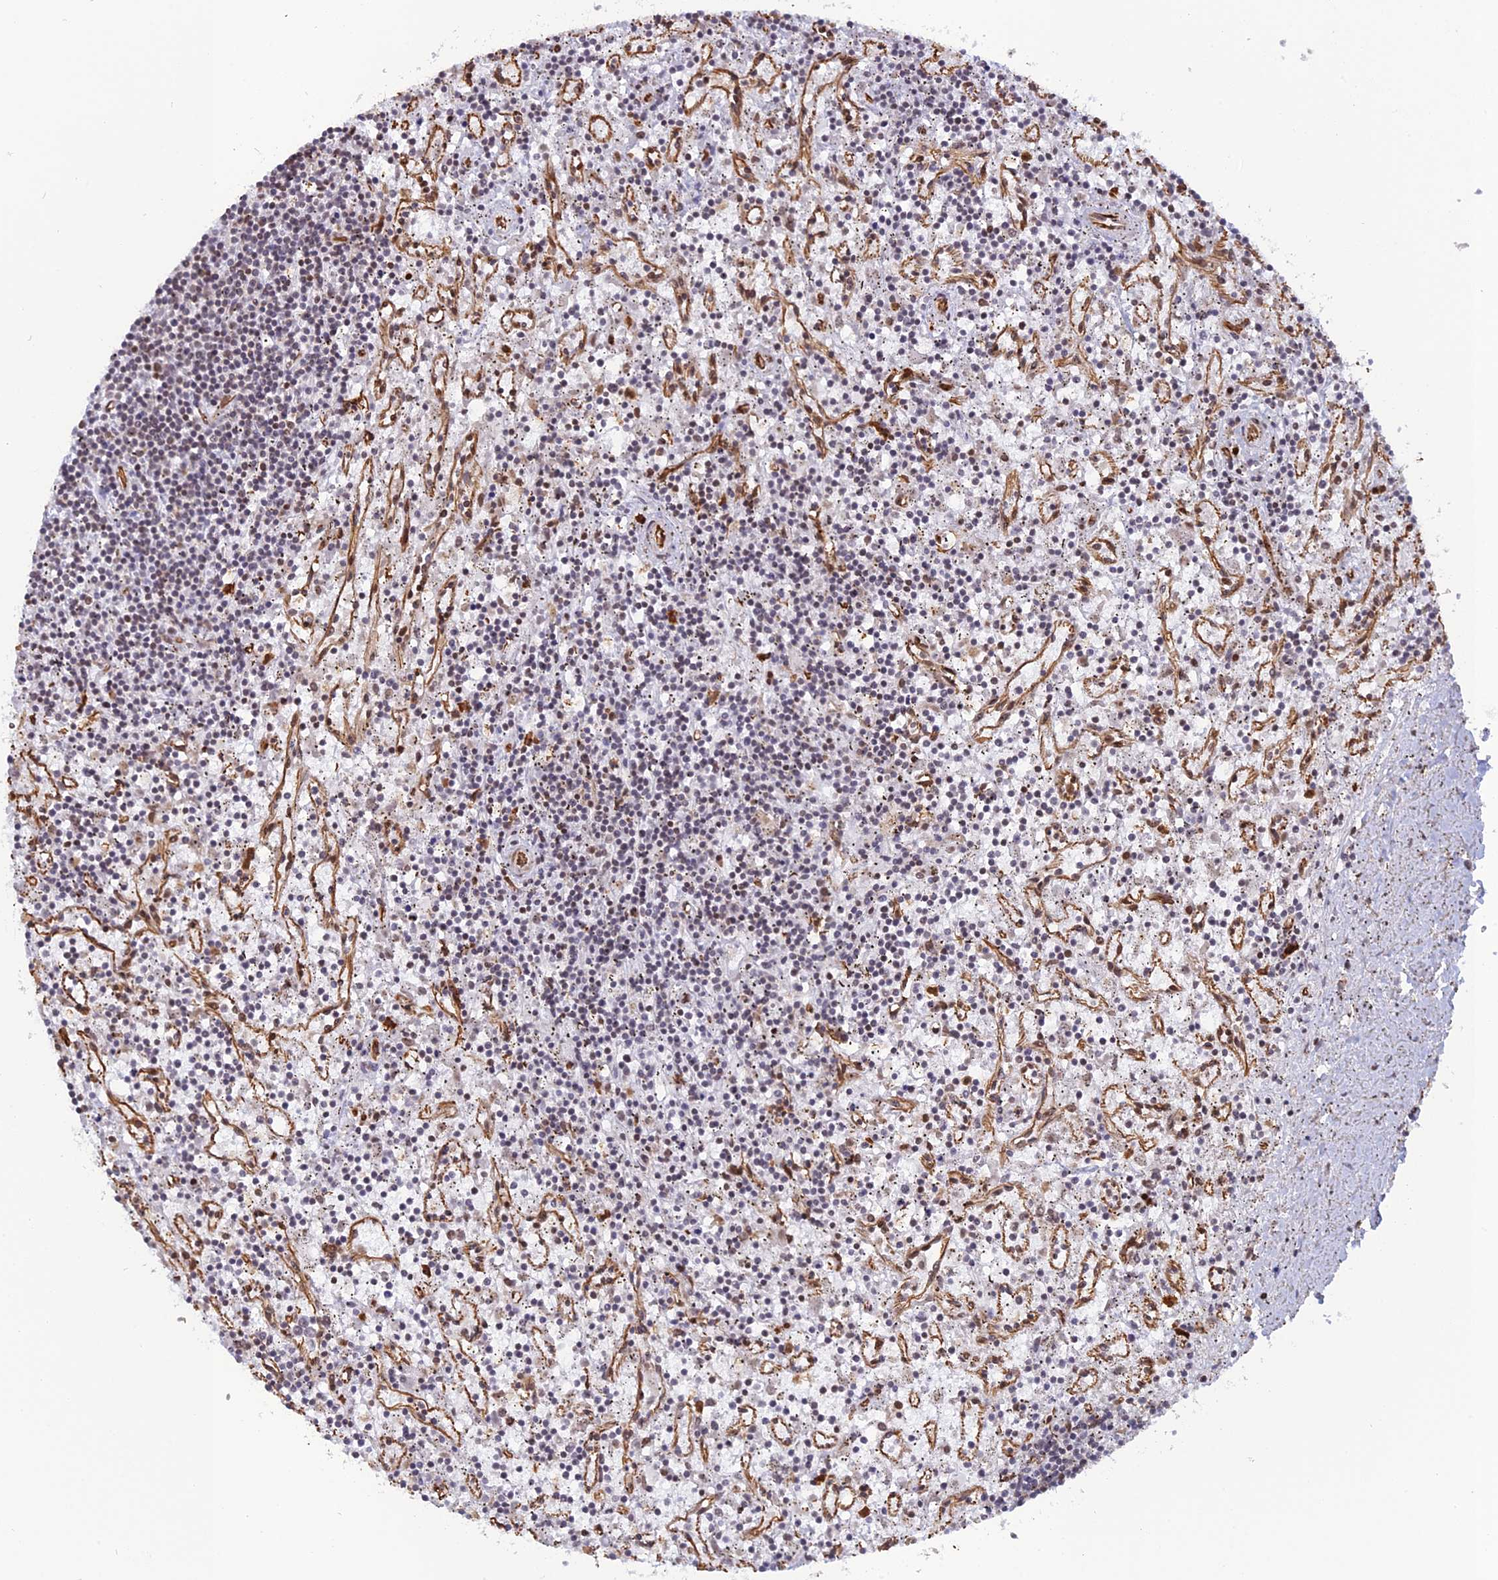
{"staining": {"intensity": "negative", "quantity": "none", "location": "none"}, "tissue": "lymphoma", "cell_type": "Tumor cells", "image_type": "cancer", "snomed": [{"axis": "morphology", "description": "Malignant lymphoma, non-Hodgkin's type, Low grade"}, {"axis": "topography", "description": "Spleen"}], "caption": "Immunohistochemistry (IHC) of malignant lymphoma, non-Hodgkin's type (low-grade) reveals no positivity in tumor cells.", "gene": "APOBR", "patient": {"sex": "male", "age": 76}}